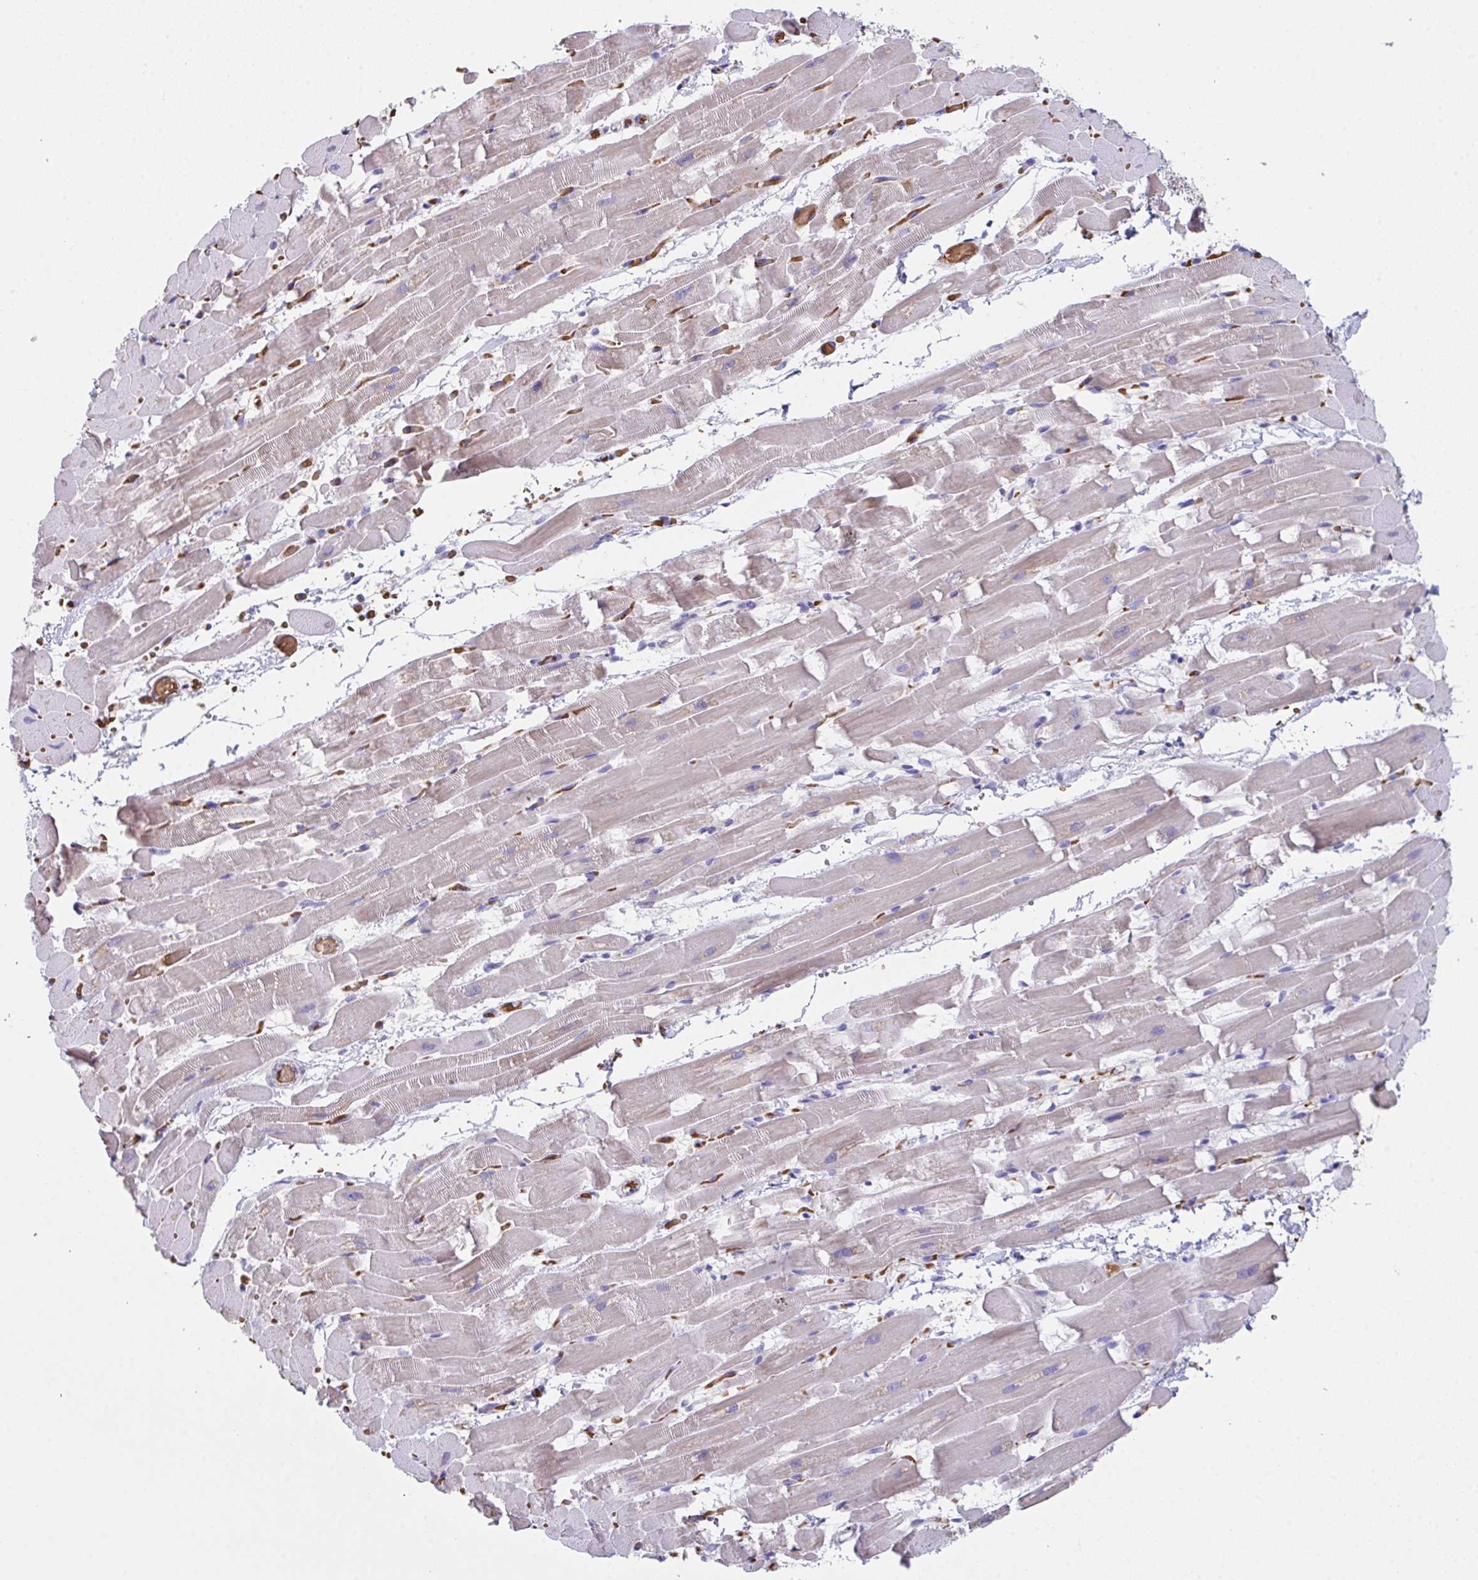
{"staining": {"intensity": "weak", "quantity": "25%-75%", "location": "cytoplasmic/membranous"}, "tissue": "heart muscle", "cell_type": "Cardiomyocytes", "image_type": "normal", "snomed": [{"axis": "morphology", "description": "Normal tissue, NOS"}, {"axis": "topography", "description": "Heart"}], "caption": "Cardiomyocytes demonstrate weak cytoplasmic/membranous expression in about 25%-75% of cells in unremarkable heart muscle. The protein of interest is stained brown, and the nuclei are stained in blue (DAB IHC with brightfield microscopy, high magnification).", "gene": "TFAP2C", "patient": {"sex": "male", "age": 37}}